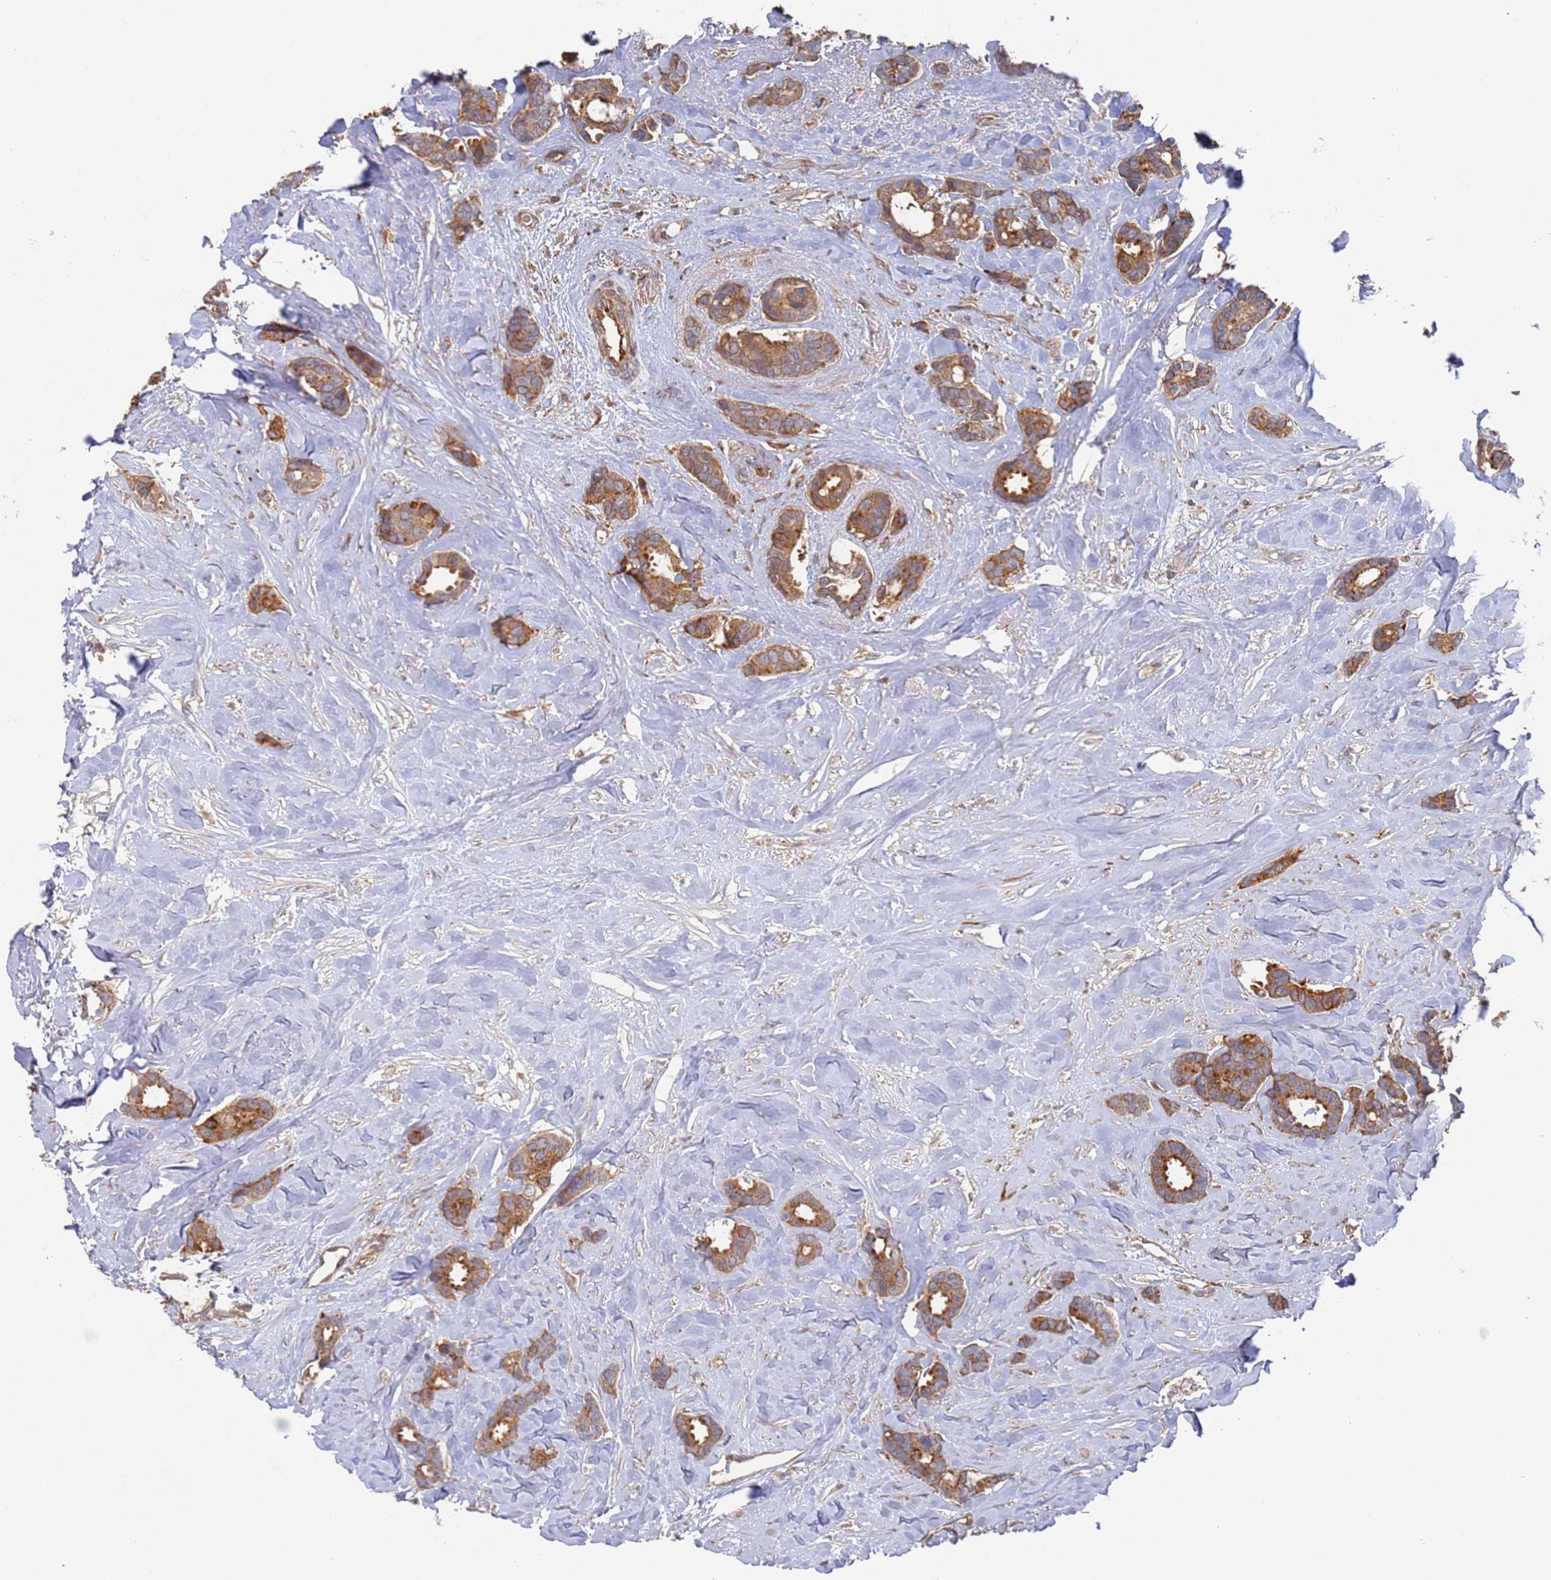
{"staining": {"intensity": "moderate", "quantity": ">75%", "location": "cytoplasmic/membranous"}, "tissue": "breast cancer", "cell_type": "Tumor cells", "image_type": "cancer", "snomed": [{"axis": "morphology", "description": "Duct carcinoma"}, {"axis": "topography", "description": "Breast"}], "caption": "This is a photomicrograph of IHC staining of invasive ductal carcinoma (breast), which shows moderate staining in the cytoplasmic/membranous of tumor cells.", "gene": "DDX60", "patient": {"sex": "female", "age": 87}}